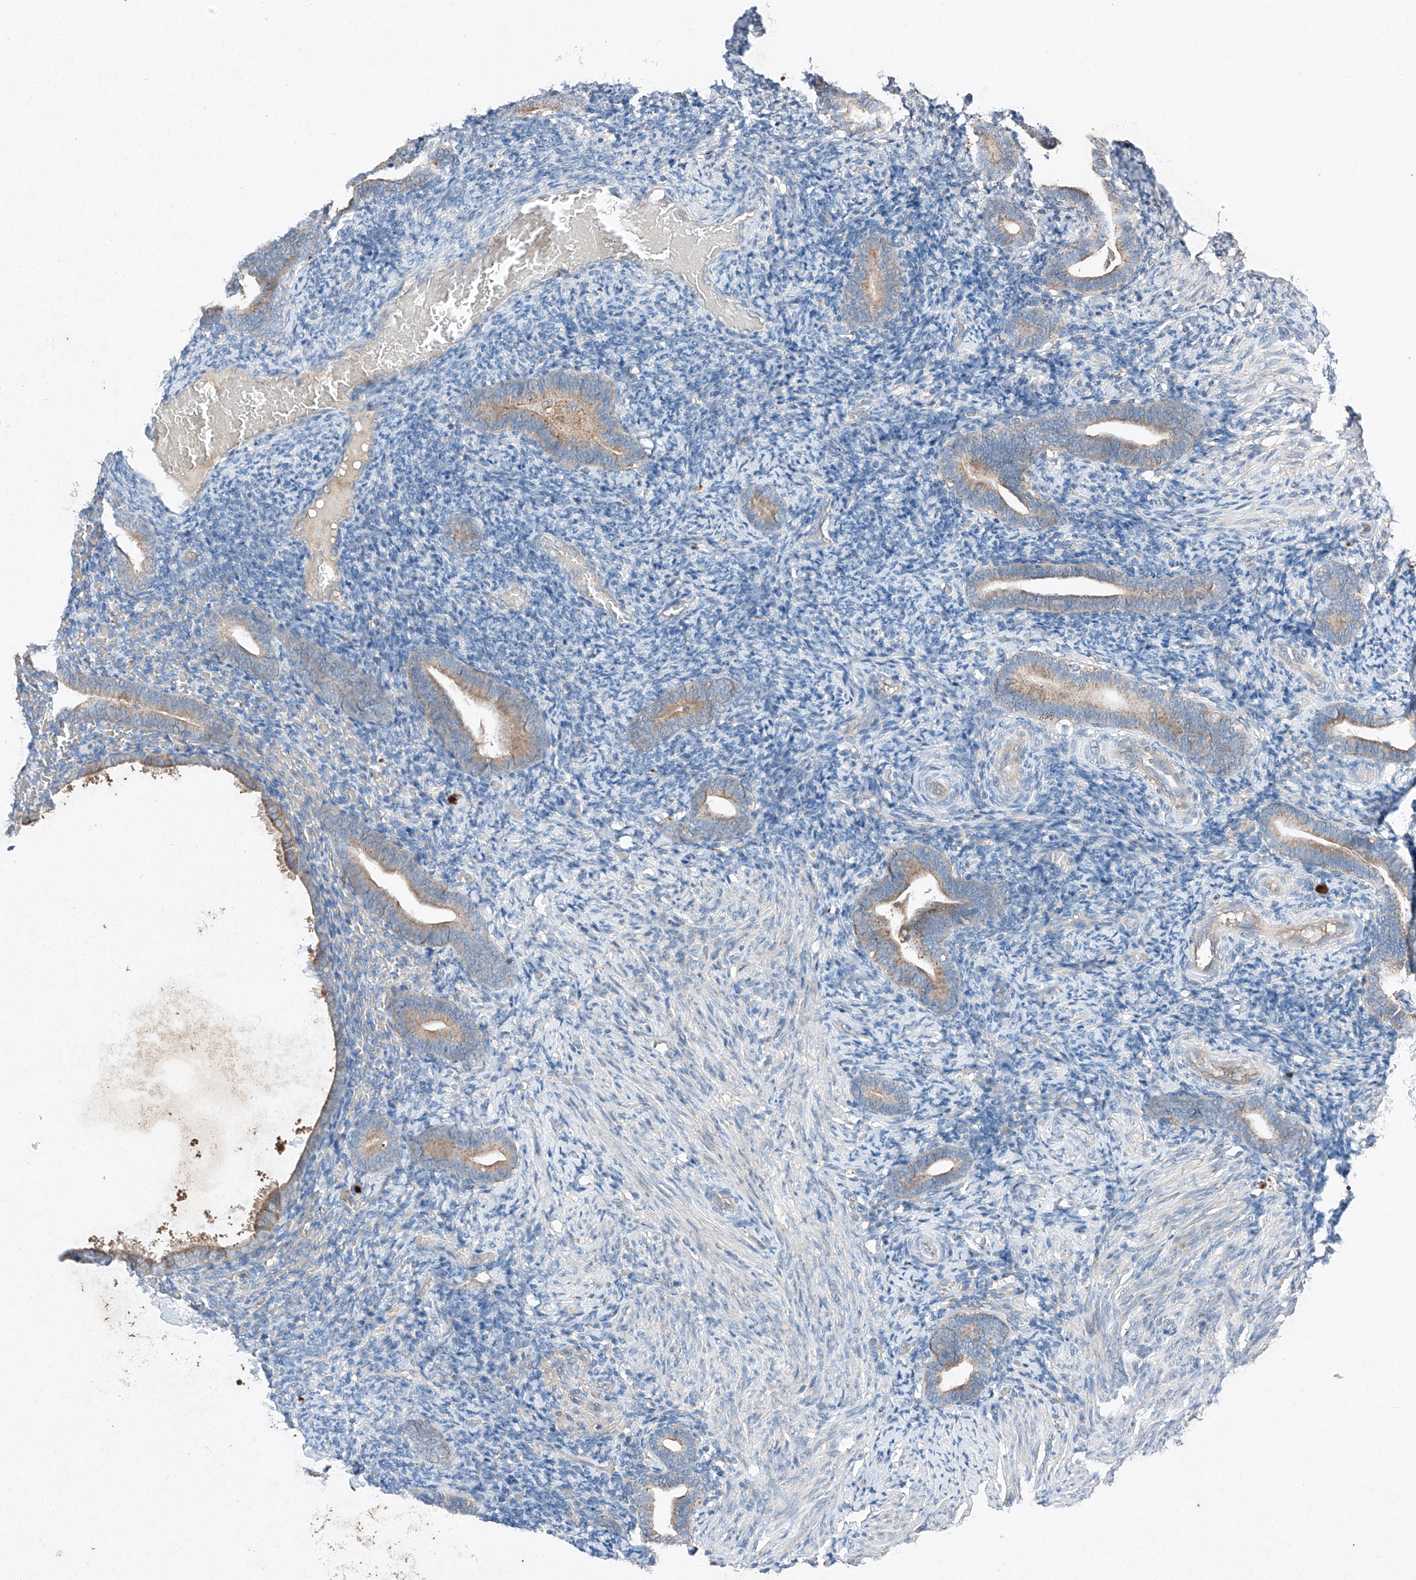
{"staining": {"intensity": "negative", "quantity": "none", "location": "none"}, "tissue": "endometrium", "cell_type": "Cells in endometrial stroma", "image_type": "normal", "snomed": [{"axis": "morphology", "description": "Normal tissue, NOS"}, {"axis": "topography", "description": "Endometrium"}], "caption": "This is an immunohistochemistry image of benign human endometrium. There is no expression in cells in endometrial stroma.", "gene": "RUSC1", "patient": {"sex": "female", "age": 51}}